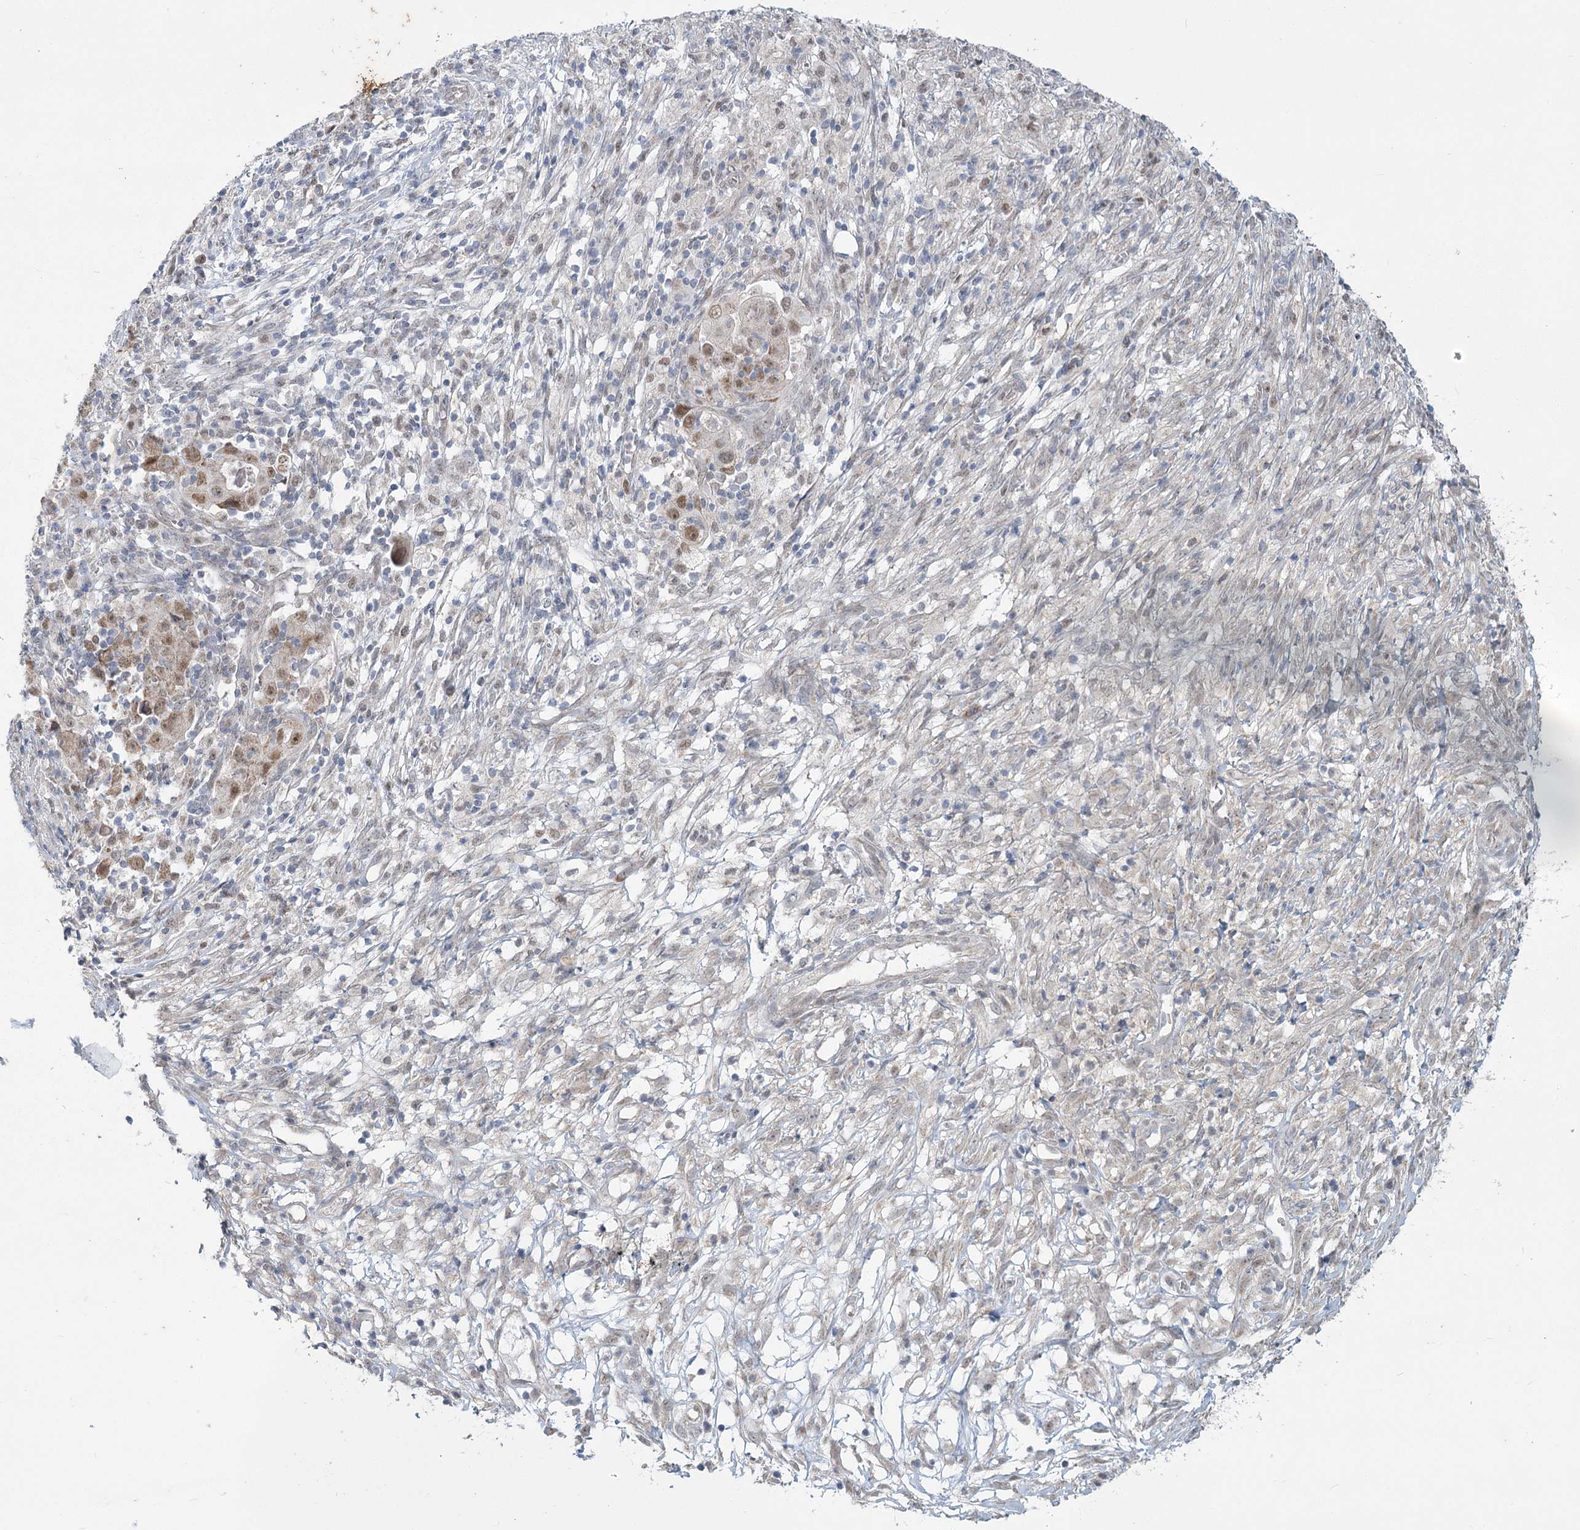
{"staining": {"intensity": "moderate", "quantity": ">75%", "location": "nuclear"}, "tissue": "ovarian cancer", "cell_type": "Tumor cells", "image_type": "cancer", "snomed": [{"axis": "morphology", "description": "Carcinoma, endometroid"}, {"axis": "topography", "description": "Ovary"}], "caption": "A brown stain highlights moderate nuclear staining of a protein in human ovarian endometroid carcinoma tumor cells.", "gene": "MTG1", "patient": {"sex": "female", "age": 42}}